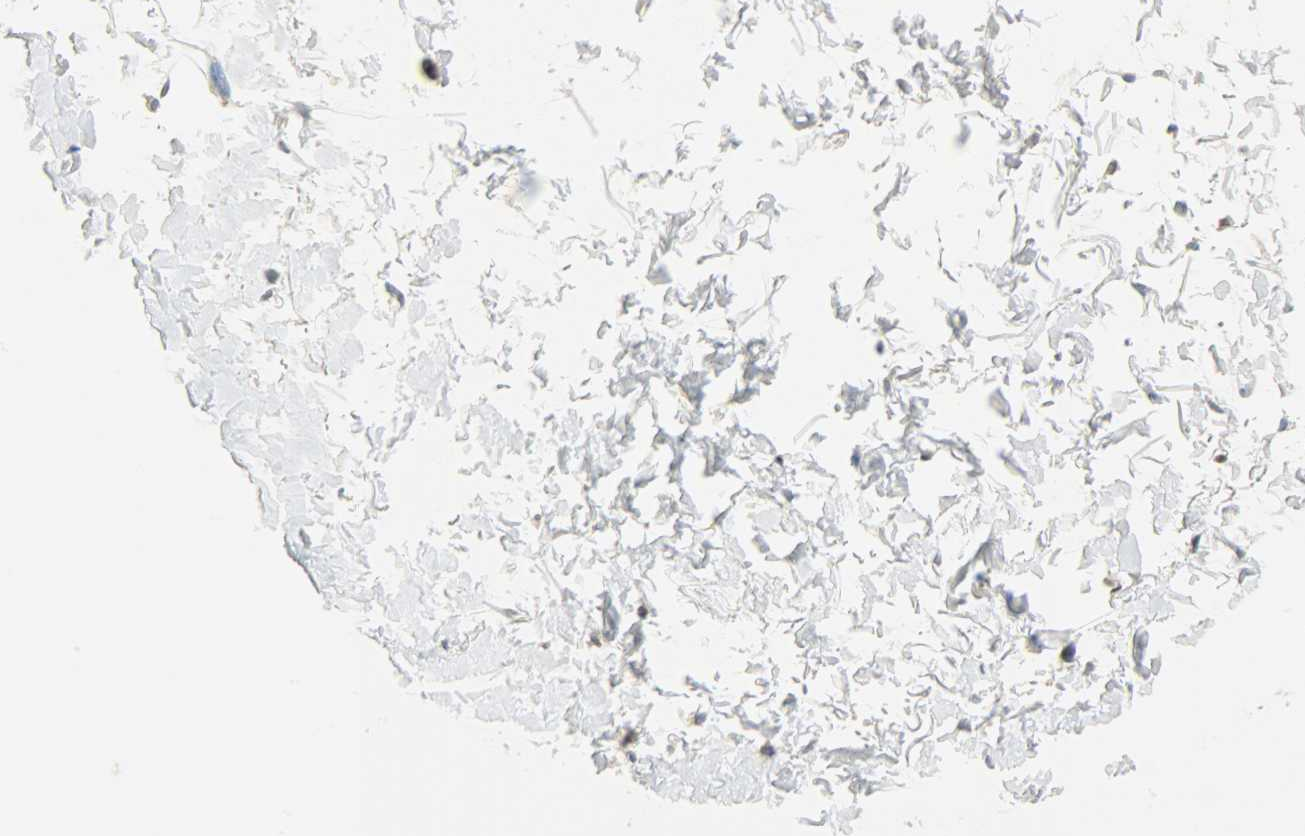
{"staining": {"intensity": "strong", "quantity": "<25%", "location": "nuclear"}, "tissue": "adipose tissue", "cell_type": "Adipocytes", "image_type": "normal", "snomed": [{"axis": "morphology", "description": "Normal tissue, NOS"}, {"axis": "morphology", "description": "Inflammation, NOS"}, {"axis": "topography", "description": "Salivary gland"}, {"axis": "topography", "description": "Peripheral nerve tissue"}], "caption": "Protein staining displays strong nuclear positivity in approximately <25% of adipocytes in normal adipose tissue.", "gene": "JUNB", "patient": {"sex": "female", "age": 75}}